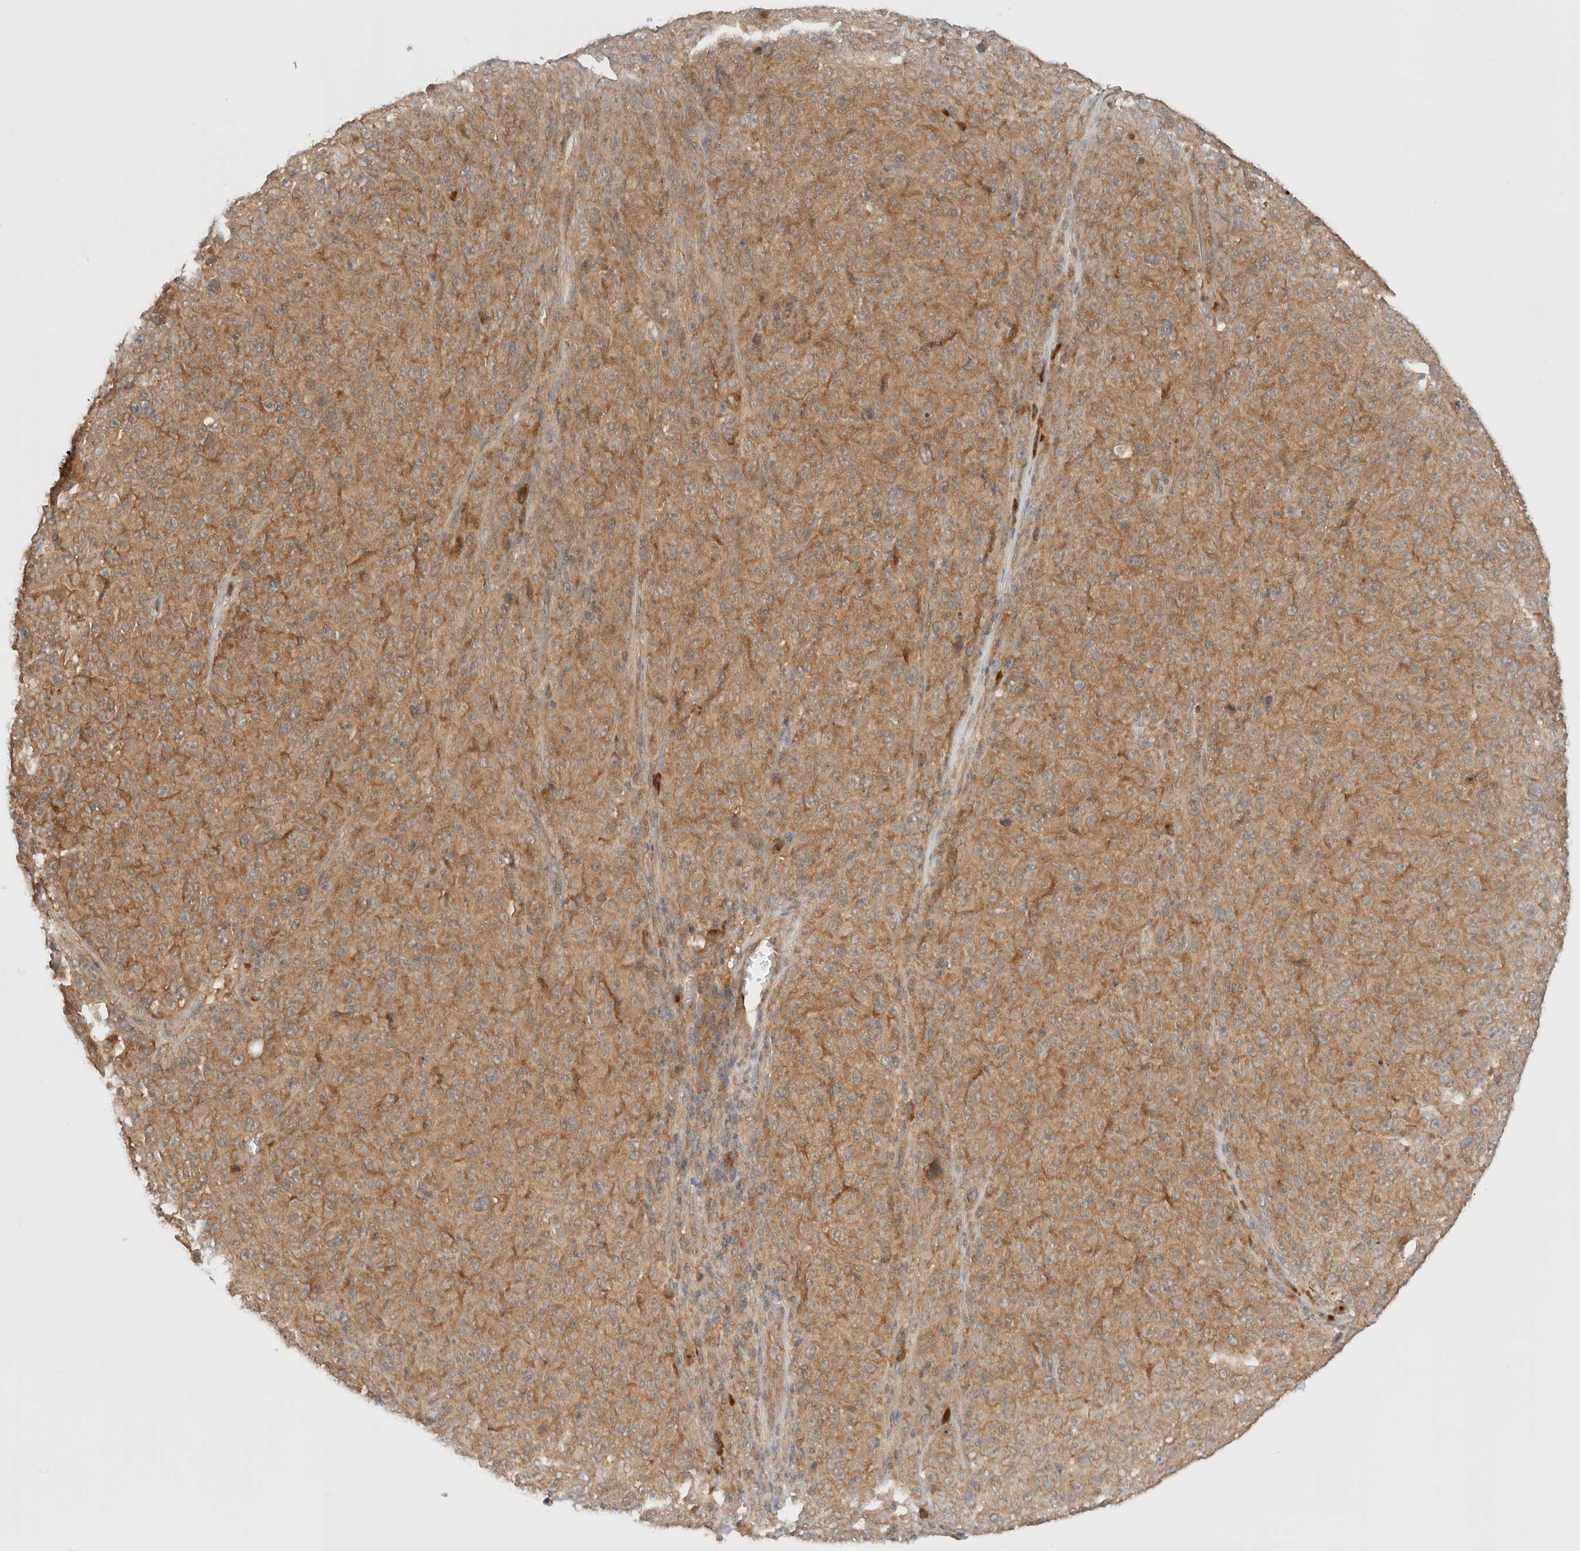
{"staining": {"intensity": "moderate", "quantity": ">75%", "location": "cytoplasmic/membranous"}, "tissue": "melanoma", "cell_type": "Tumor cells", "image_type": "cancer", "snomed": [{"axis": "morphology", "description": "Malignant melanoma, NOS"}, {"axis": "topography", "description": "Skin"}], "caption": "Melanoma tissue exhibits moderate cytoplasmic/membranous expression in approximately >75% of tumor cells", "gene": "ARFGEF2", "patient": {"sex": "female", "age": 82}}